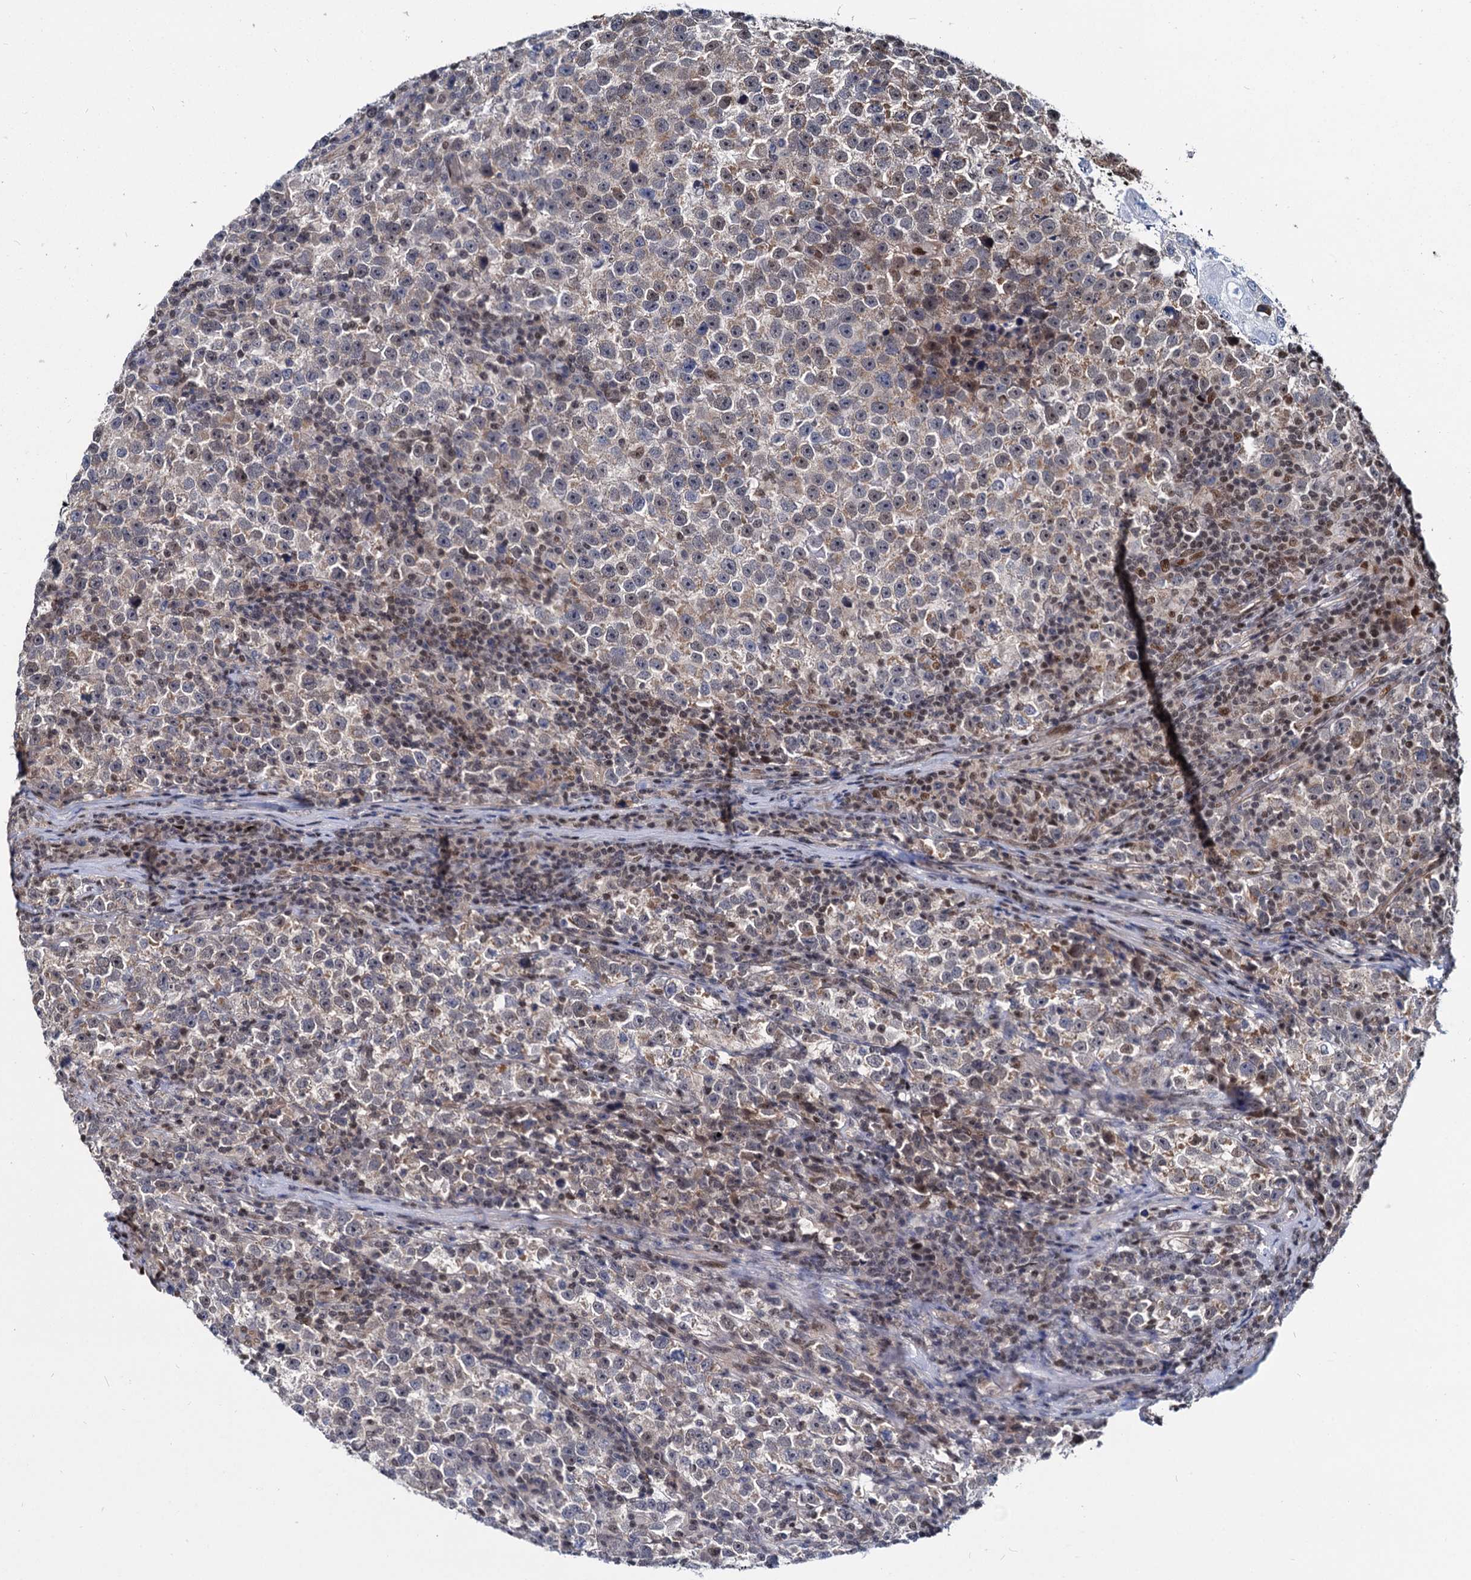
{"staining": {"intensity": "weak", "quantity": "25%-75%", "location": "nuclear"}, "tissue": "testis cancer", "cell_type": "Tumor cells", "image_type": "cancer", "snomed": [{"axis": "morphology", "description": "Normal tissue, NOS"}, {"axis": "morphology", "description": "Seminoma, NOS"}, {"axis": "topography", "description": "Testis"}], "caption": "Seminoma (testis) stained with a protein marker shows weak staining in tumor cells.", "gene": "UBLCP1", "patient": {"sex": "male", "age": 43}}